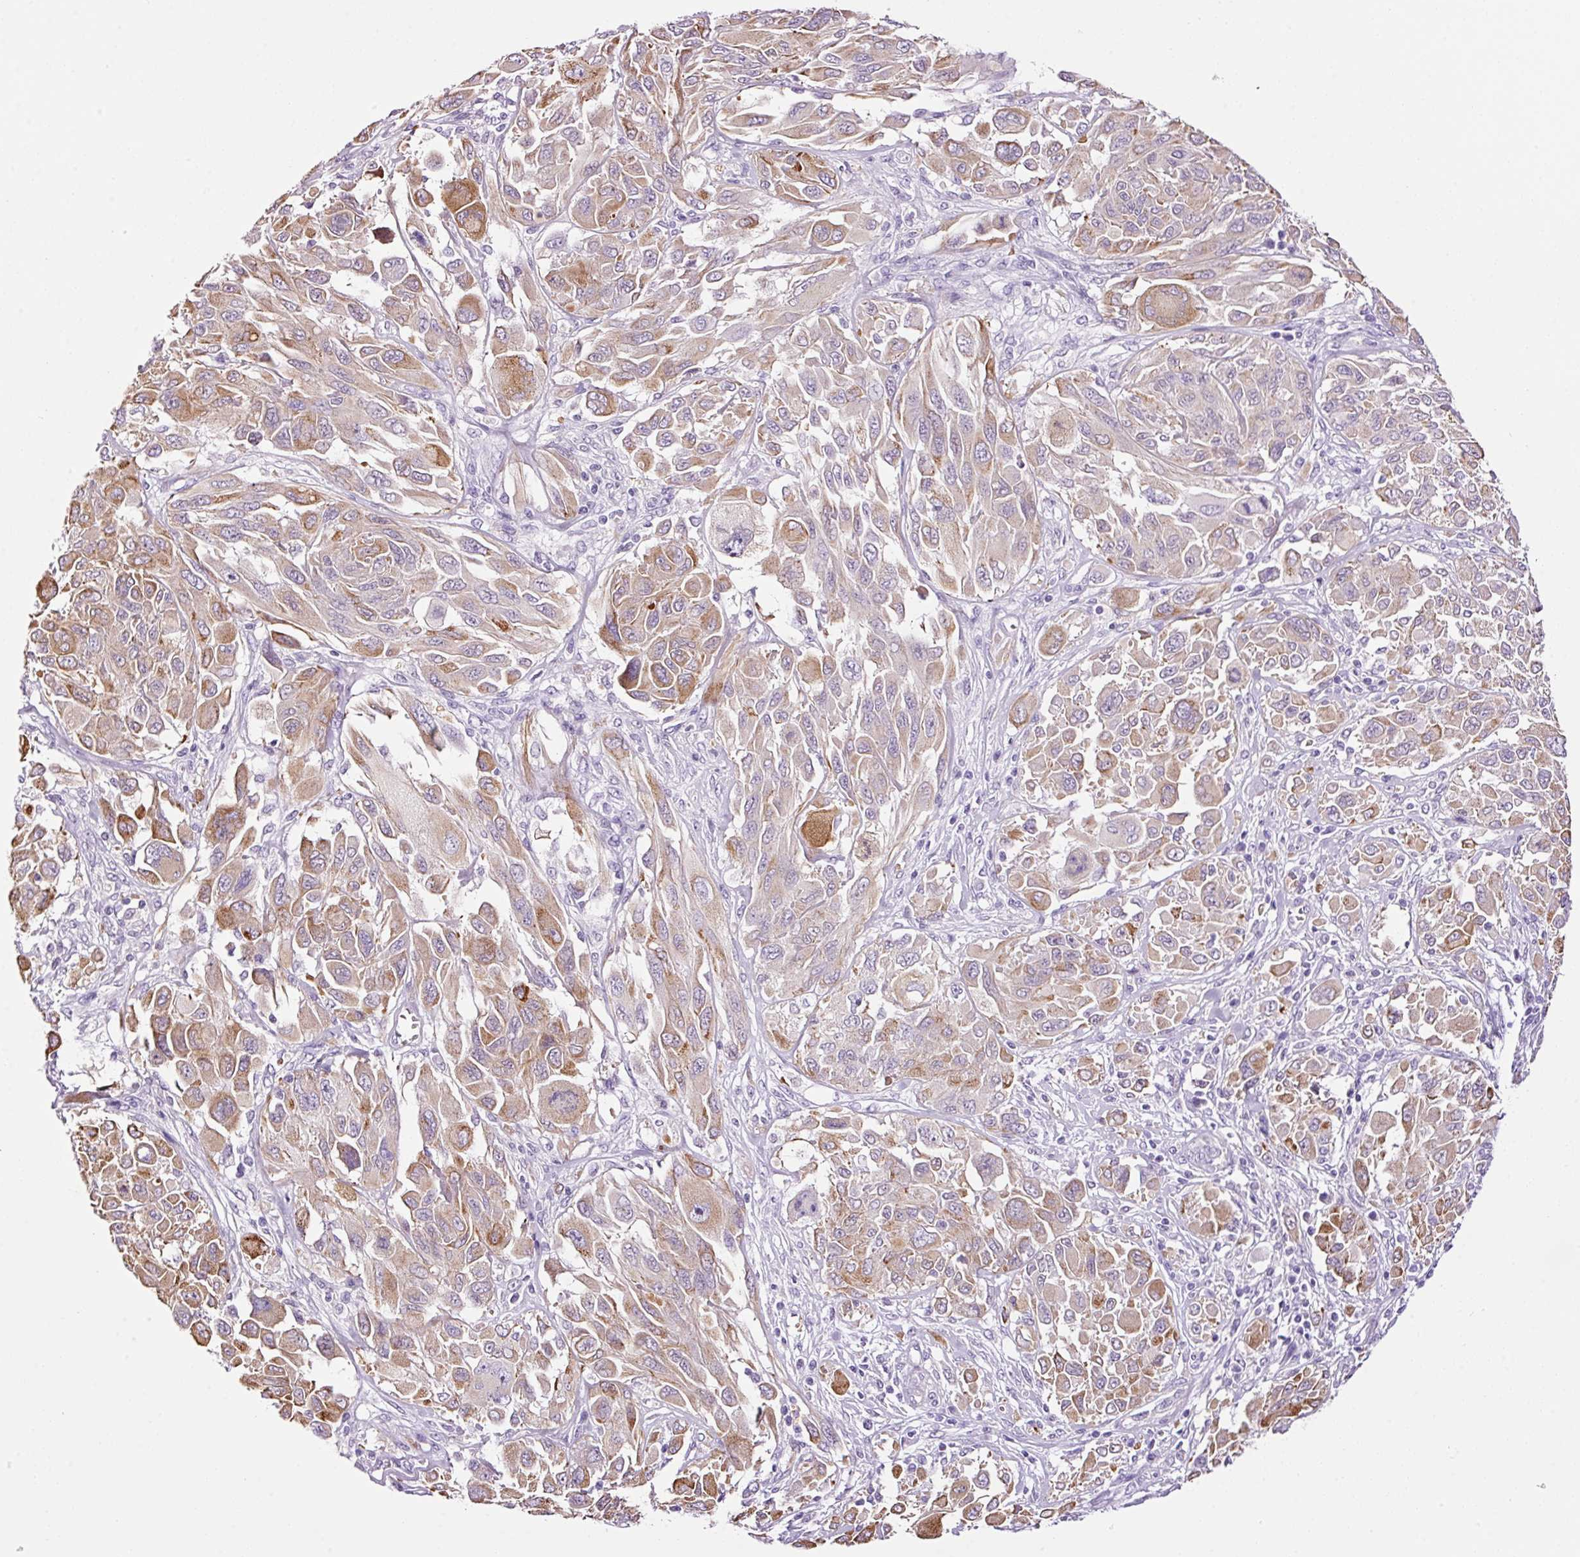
{"staining": {"intensity": "moderate", "quantity": "25%-75%", "location": "cytoplasmic/membranous"}, "tissue": "melanoma", "cell_type": "Tumor cells", "image_type": "cancer", "snomed": [{"axis": "morphology", "description": "Malignant melanoma, NOS"}, {"axis": "topography", "description": "Skin"}], "caption": "Approximately 25%-75% of tumor cells in human malignant melanoma exhibit moderate cytoplasmic/membranous protein staining as visualized by brown immunohistochemical staining.", "gene": "RTF2", "patient": {"sex": "female", "age": 91}}